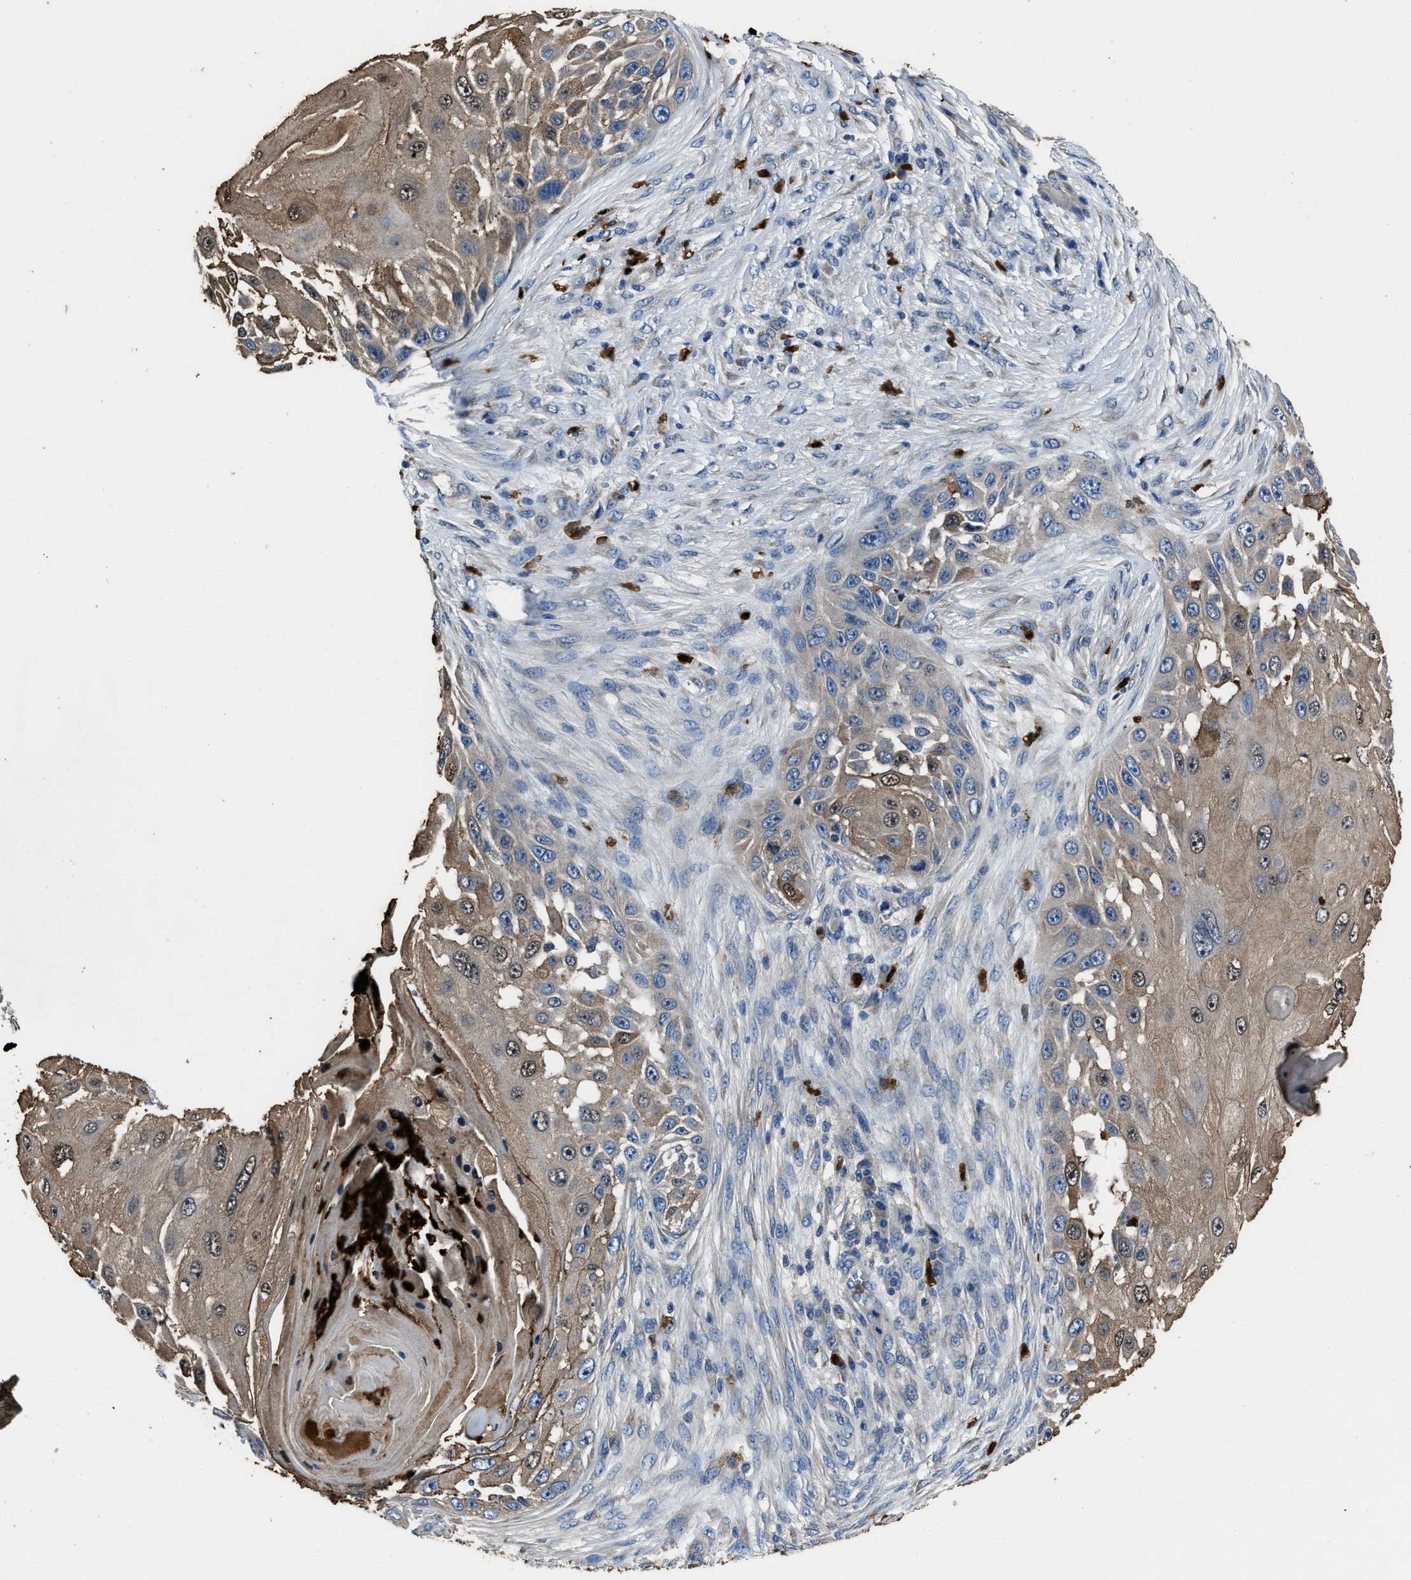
{"staining": {"intensity": "moderate", "quantity": ">75%", "location": "cytoplasmic/membranous"}, "tissue": "skin cancer", "cell_type": "Tumor cells", "image_type": "cancer", "snomed": [{"axis": "morphology", "description": "Squamous cell carcinoma, NOS"}, {"axis": "topography", "description": "Skin"}], "caption": "A histopathology image of human squamous cell carcinoma (skin) stained for a protein demonstrates moderate cytoplasmic/membranous brown staining in tumor cells.", "gene": "ANGPT1", "patient": {"sex": "female", "age": 44}}